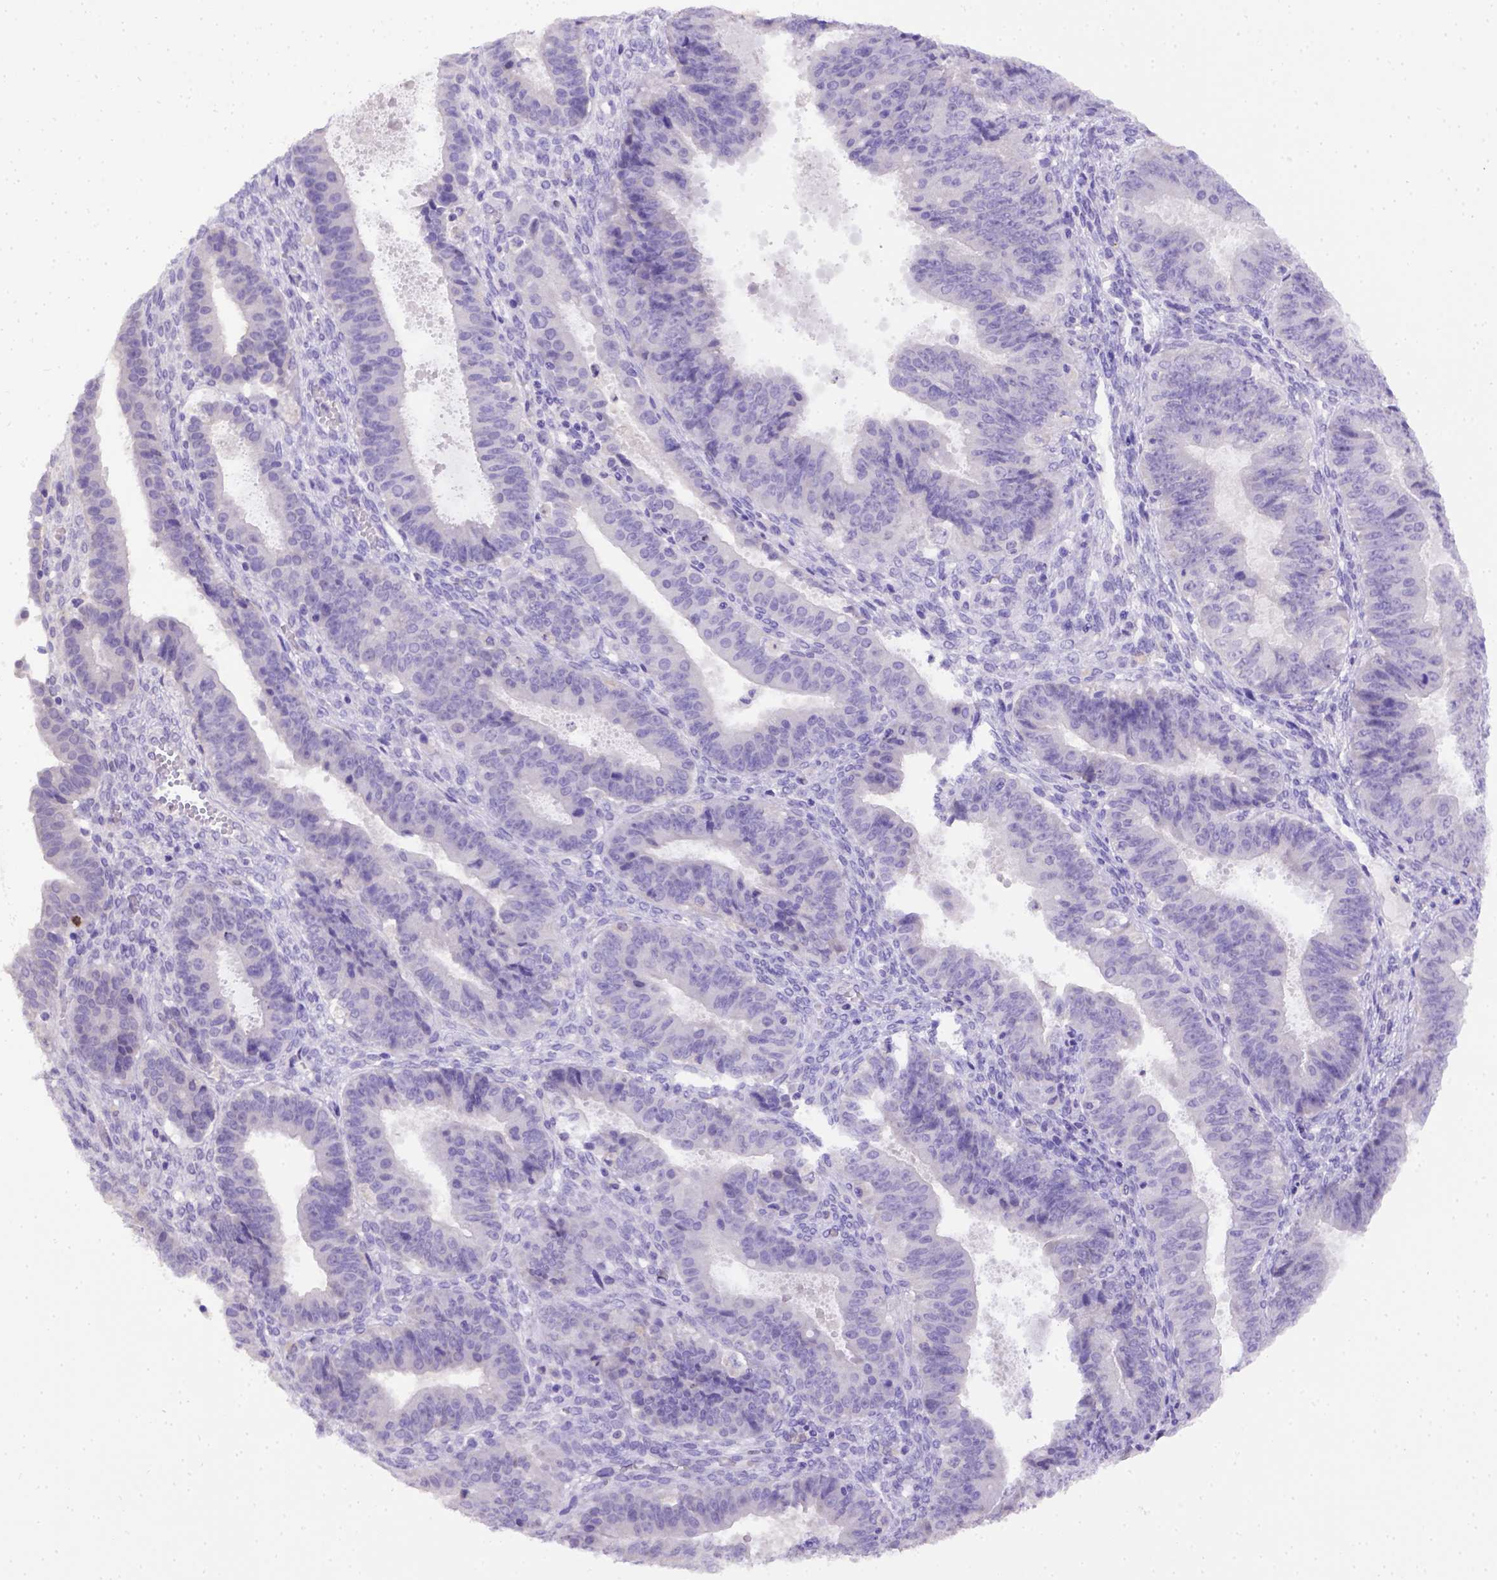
{"staining": {"intensity": "negative", "quantity": "none", "location": "none"}, "tissue": "ovarian cancer", "cell_type": "Tumor cells", "image_type": "cancer", "snomed": [{"axis": "morphology", "description": "Carcinoma, endometroid"}, {"axis": "topography", "description": "Ovary"}], "caption": "Micrograph shows no significant protein positivity in tumor cells of ovarian cancer (endometroid carcinoma).", "gene": "B3GAT1", "patient": {"sex": "female", "age": 42}}